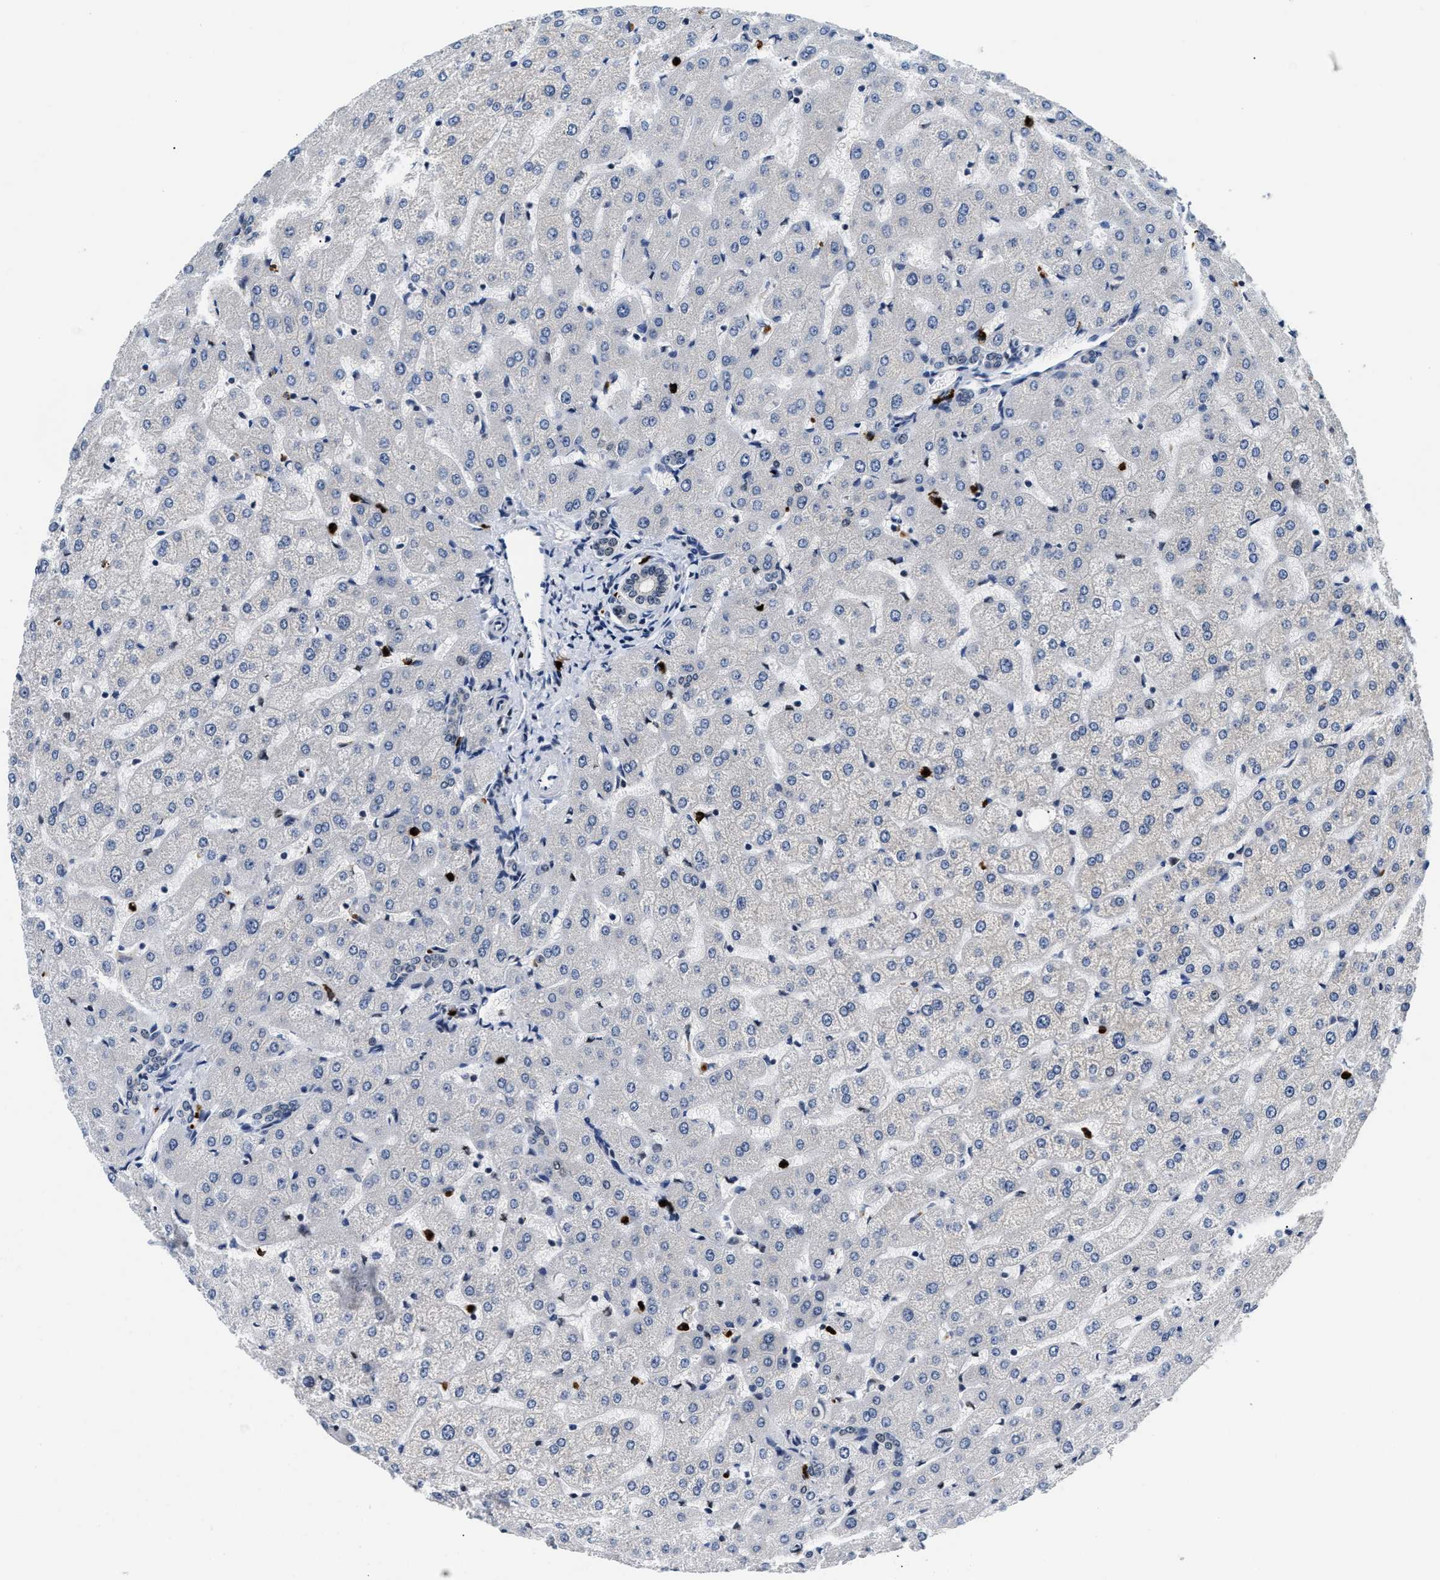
{"staining": {"intensity": "strong", "quantity": "<25%", "location": "nuclear"}, "tissue": "liver", "cell_type": "Cholangiocytes", "image_type": "normal", "snomed": [{"axis": "morphology", "description": "Normal tissue, NOS"}, {"axis": "morphology", "description": "Fibrosis, NOS"}, {"axis": "topography", "description": "Liver"}], "caption": "Immunohistochemical staining of unremarkable liver exhibits medium levels of strong nuclear staining in approximately <25% of cholangiocytes.", "gene": "CCNDBP1", "patient": {"sex": "female", "age": 29}}